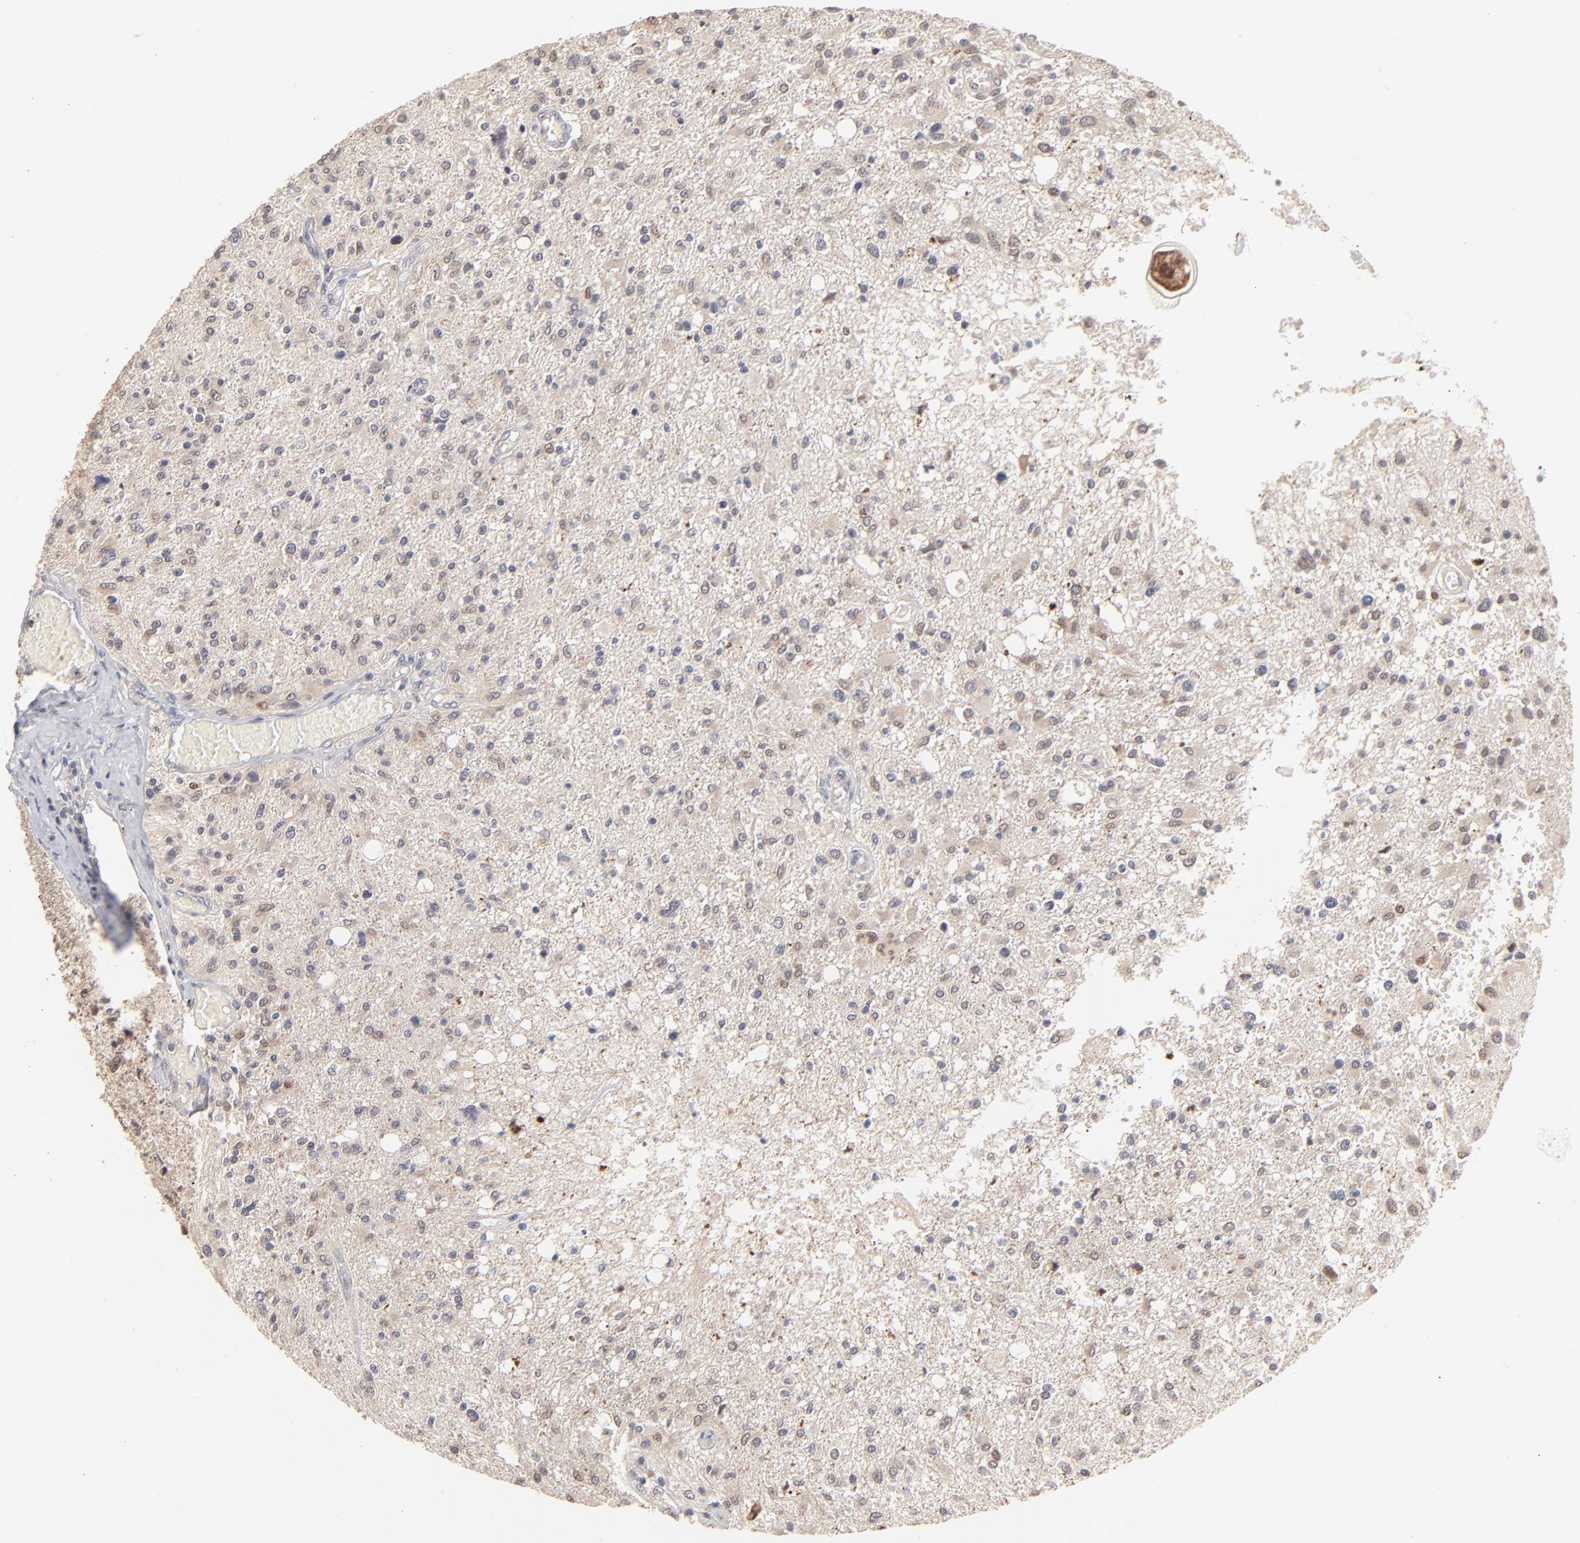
{"staining": {"intensity": "weak", "quantity": "25%-75%", "location": "cytoplasmic/membranous,nuclear"}, "tissue": "glioma", "cell_type": "Tumor cells", "image_type": "cancer", "snomed": [{"axis": "morphology", "description": "Glioma, malignant, High grade"}, {"axis": "topography", "description": "Cerebral cortex"}], "caption": "Malignant high-grade glioma was stained to show a protein in brown. There is low levels of weak cytoplasmic/membranous and nuclear expression in approximately 25%-75% of tumor cells. The staining was performed using DAB to visualize the protein expression in brown, while the nuclei were stained in blue with hematoxylin (Magnification: 20x).", "gene": "MSL2", "patient": {"sex": "male", "age": 76}}